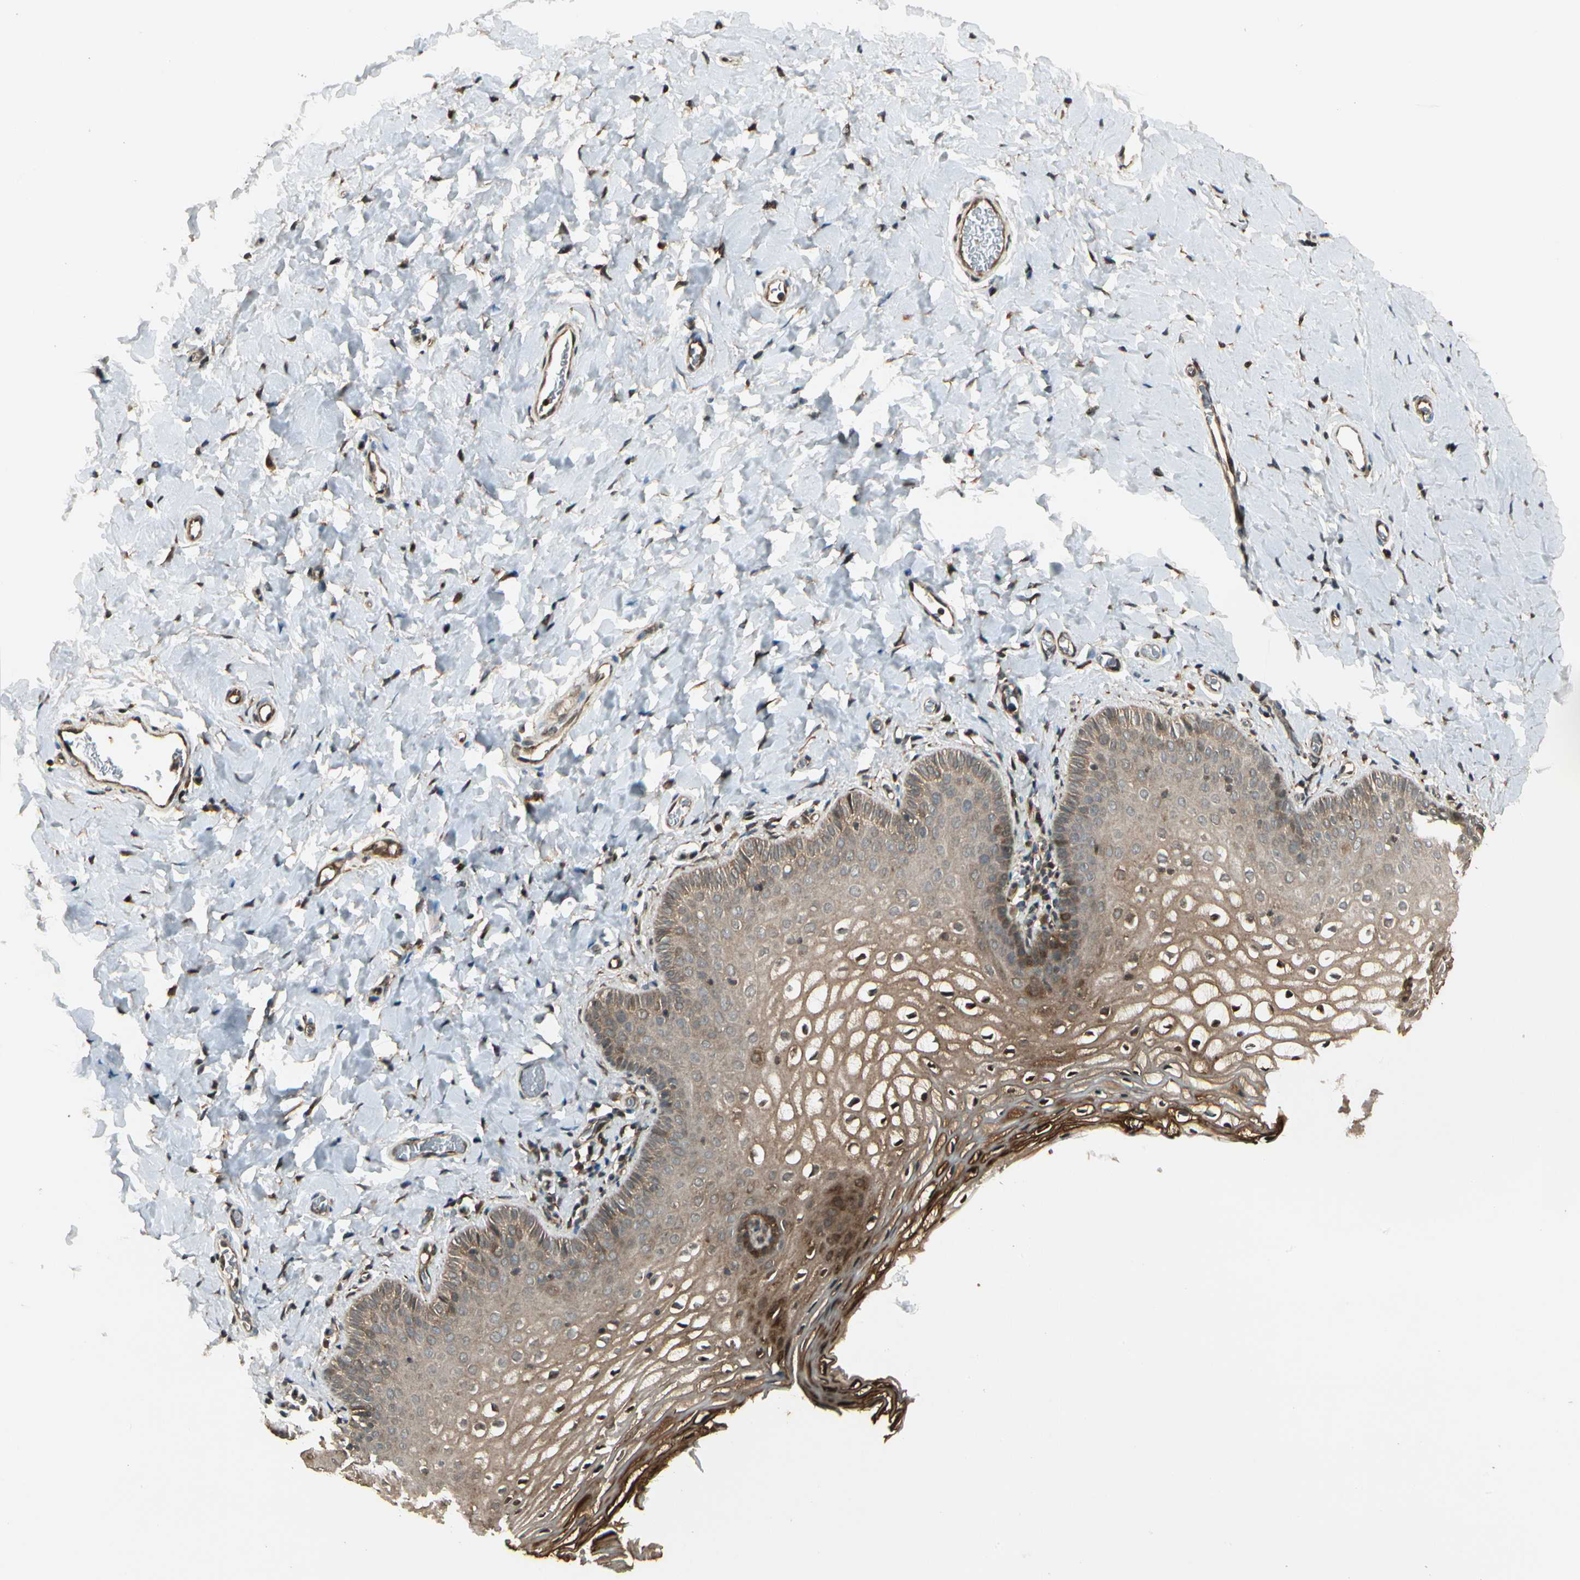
{"staining": {"intensity": "moderate", "quantity": ">75%", "location": "cytoplasmic/membranous"}, "tissue": "vagina", "cell_type": "Squamous epithelial cells", "image_type": "normal", "snomed": [{"axis": "morphology", "description": "Normal tissue, NOS"}, {"axis": "topography", "description": "Vagina"}], "caption": "Immunohistochemical staining of normal vagina displays >75% levels of moderate cytoplasmic/membranous protein expression in approximately >75% of squamous epithelial cells.", "gene": "GLUL", "patient": {"sex": "female", "age": 55}}